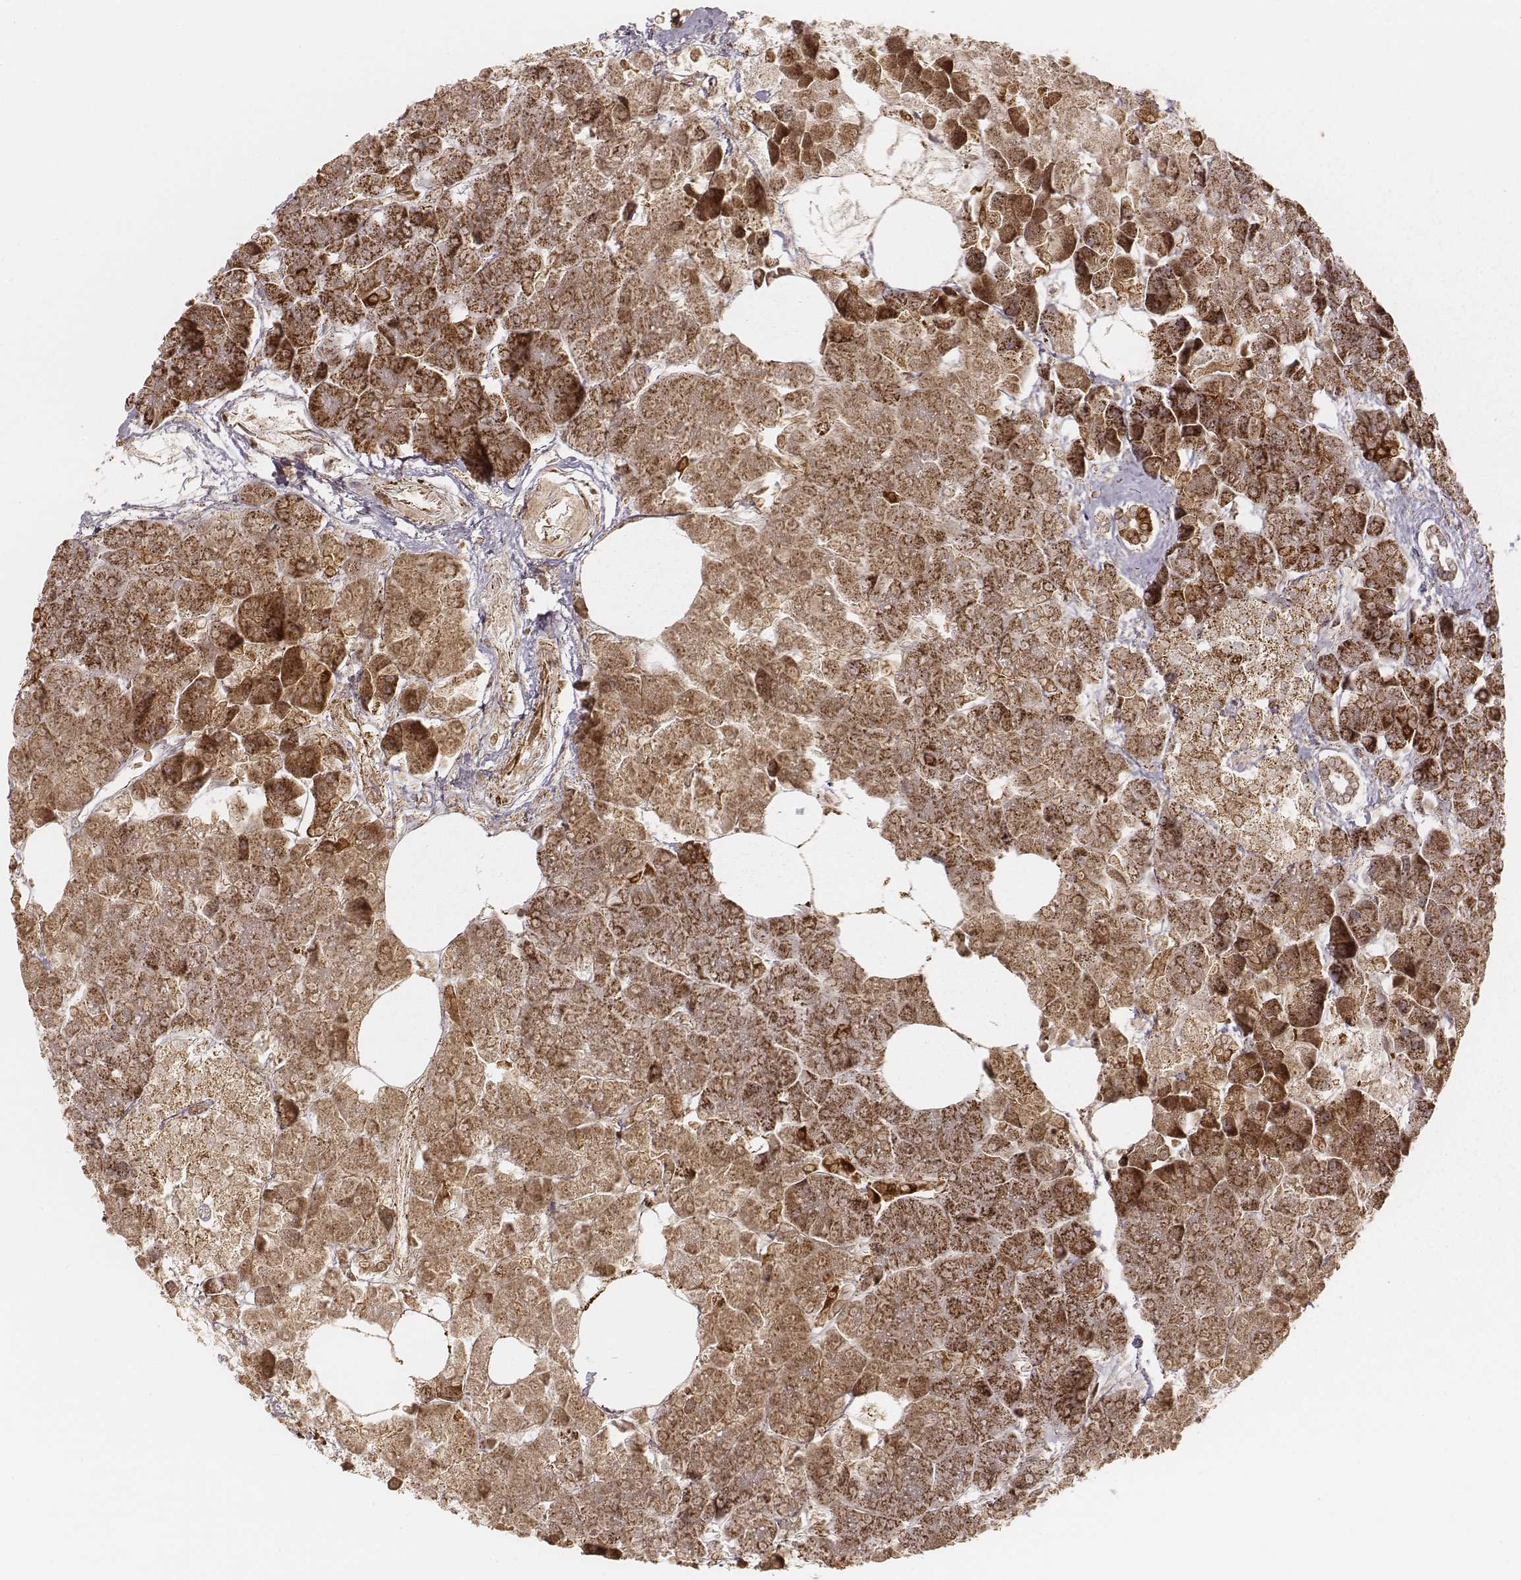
{"staining": {"intensity": "strong", "quantity": ">75%", "location": "cytoplasmic/membranous"}, "tissue": "pancreas", "cell_type": "Exocrine glandular cells", "image_type": "normal", "snomed": [{"axis": "morphology", "description": "Normal tissue, NOS"}, {"axis": "topography", "description": "Adipose tissue"}, {"axis": "topography", "description": "Pancreas"}, {"axis": "topography", "description": "Peripheral nerve tissue"}], "caption": "Strong cytoplasmic/membranous protein staining is seen in approximately >75% of exocrine glandular cells in pancreas.", "gene": "CS", "patient": {"sex": "female", "age": 58}}